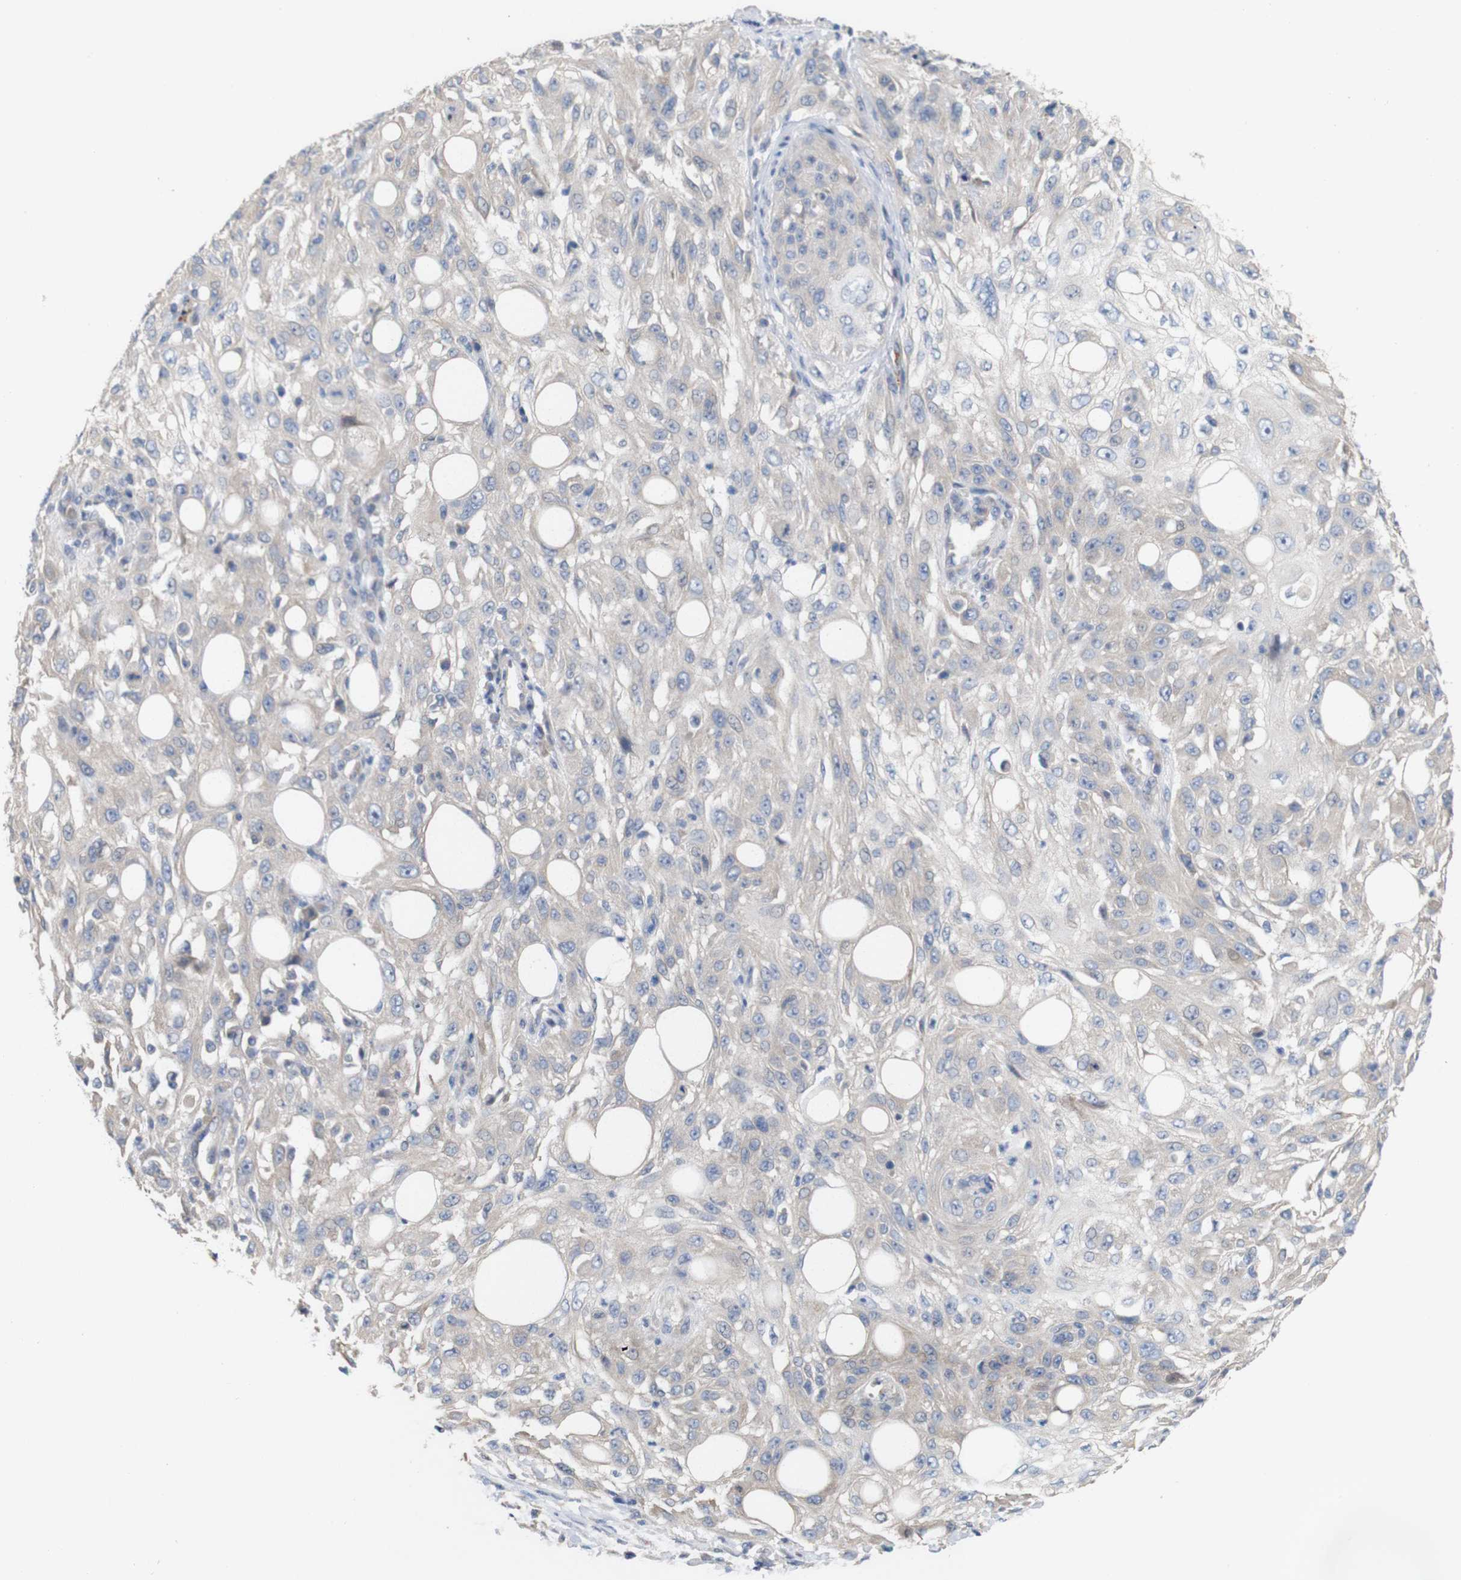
{"staining": {"intensity": "negative", "quantity": "none", "location": "none"}, "tissue": "skin cancer", "cell_type": "Tumor cells", "image_type": "cancer", "snomed": [{"axis": "morphology", "description": "Squamous cell carcinoma, NOS"}, {"axis": "topography", "description": "Skin"}], "caption": "This is an IHC histopathology image of human skin squamous cell carcinoma. There is no positivity in tumor cells.", "gene": "MYEOV", "patient": {"sex": "male", "age": 75}}